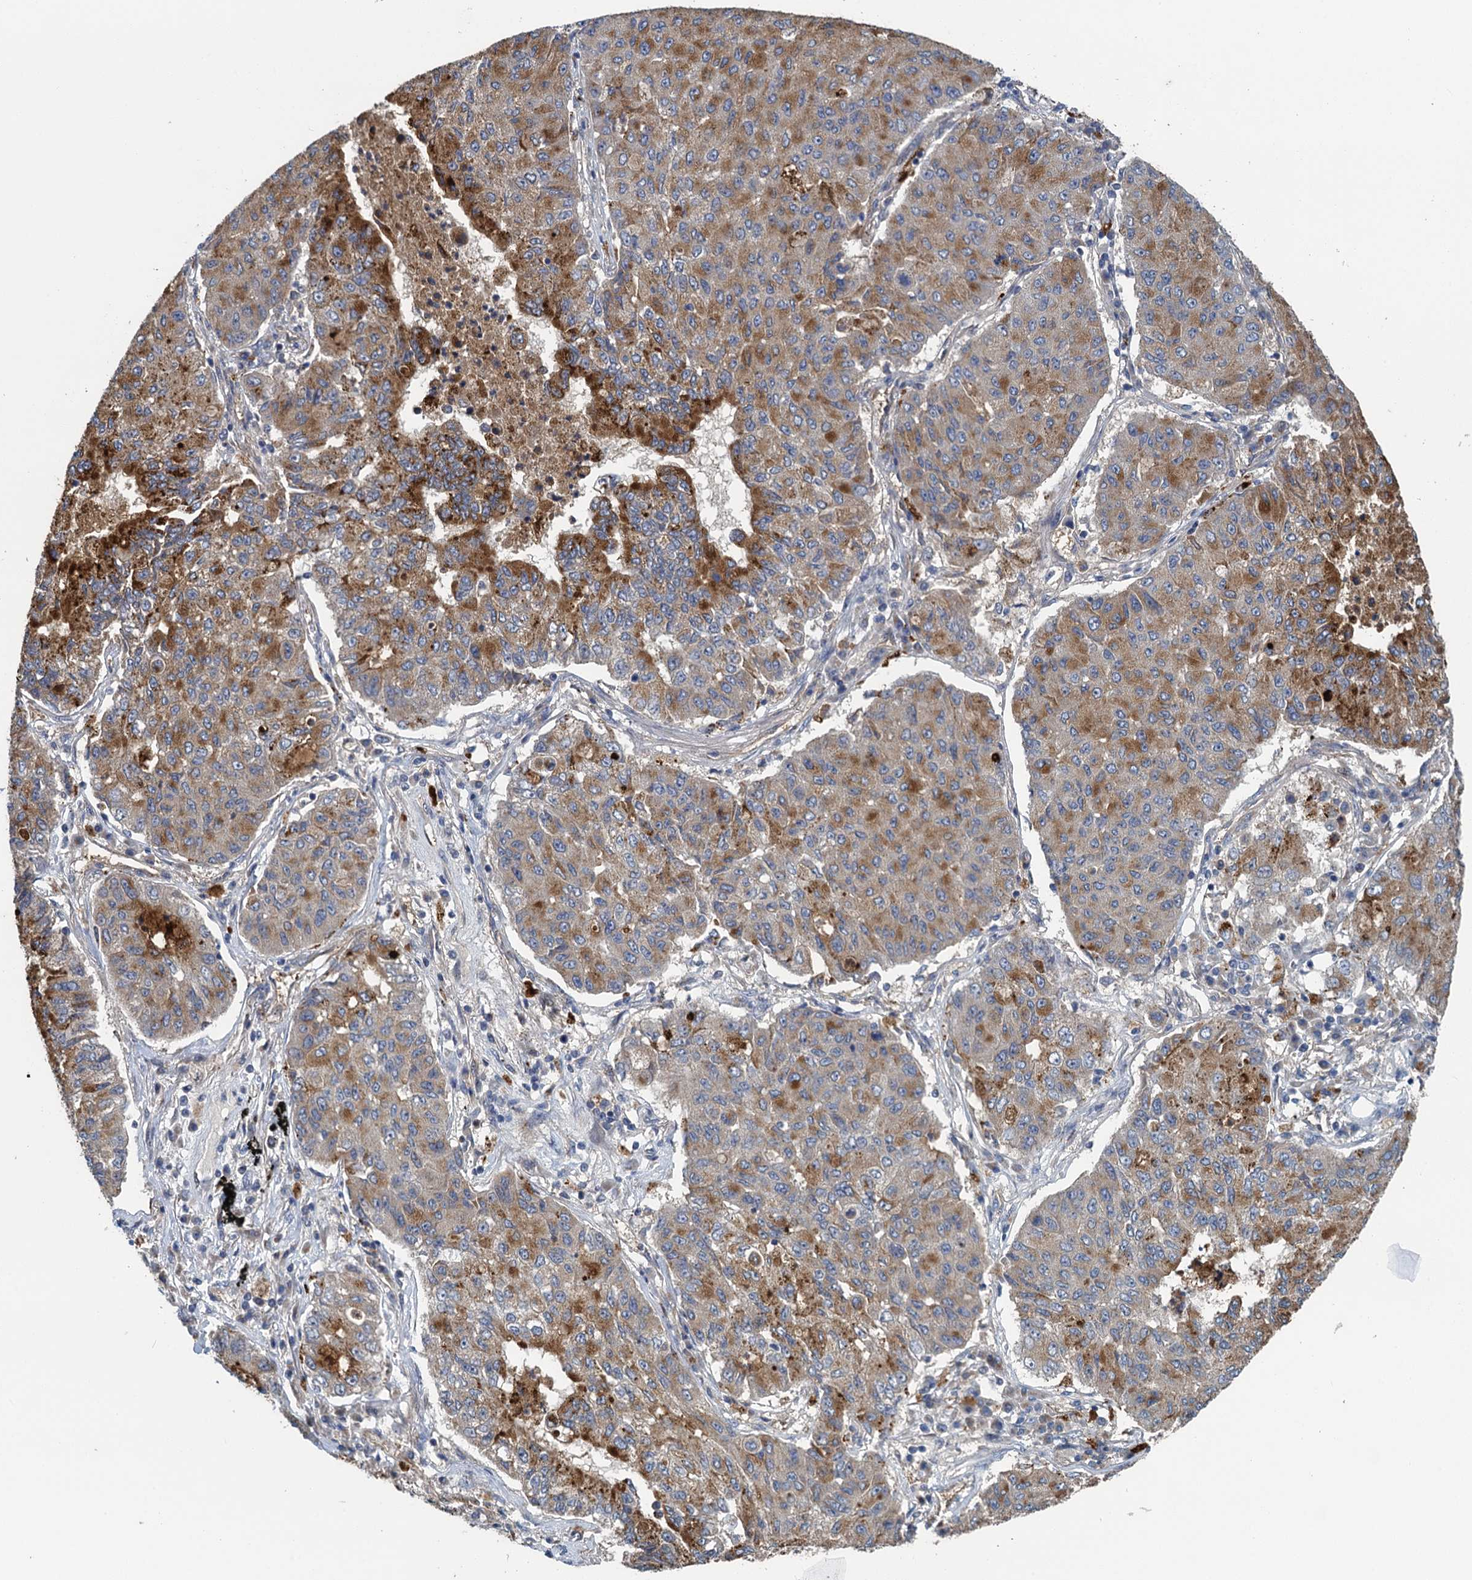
{"staining": {"intensity": "moderate", "quantity": "25%-75%", "location": "cytoplasmic/membranous"}, "tissue": "lung cancer", "cell_type": "Tumor cells", "image_type": "cancer", "snomed": [{"axis": "morphology", "description": "Squamous cell carcinoma, NOS"}, {"axis": "topography", "description": "Lung"}], "caption": "Protein staining displays moderate cytoplasmic/membranous positivity in approximately 25%-75% of tumor cells in lung squamous cell carcinoma.", "gene": "KBTBD8", "patient": {"sex": "male", "age": 74}}